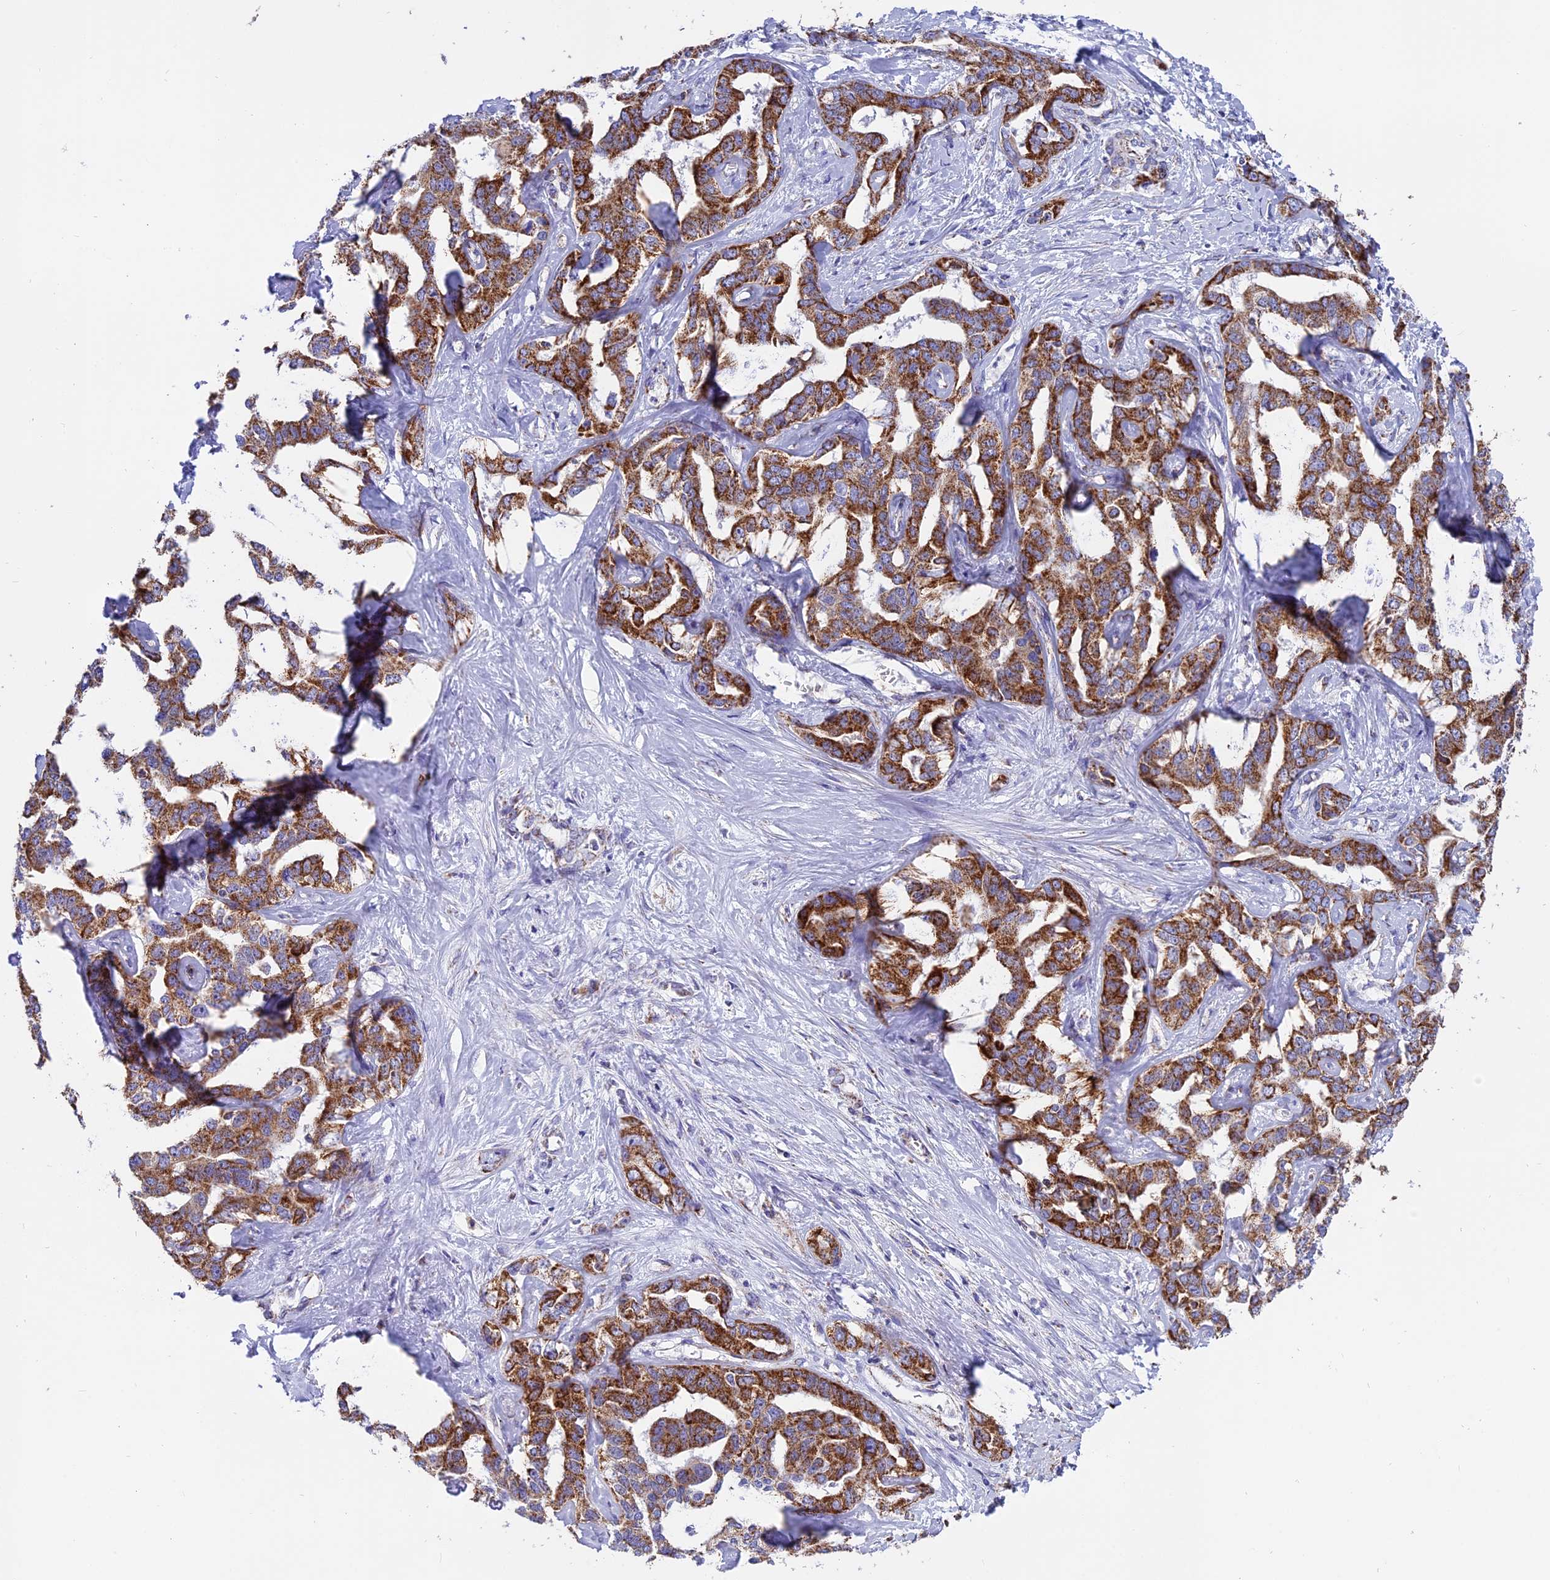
{"staining": {"intensity": "strong", "quantity": ">75%", "location": "cytoplasmic/membranous"}, "tissue": "liver cancer", "cell_type": "Tumor cells", "image_type": "cancer", "snomed": [{"axis": "morphology", "description": "Cholangiocarcinoma"}, {"axis": "topography", "description": "Liver"}], "caption": "Immunohistochemical staining of cholangiocarcinoma (liver) demonstrates high levels of strong cytoplasmic/membranous protein staining in about >75% of tumor cells.", "gene": "MRPS34", "patient": {"sex": "male", "age": 59}}